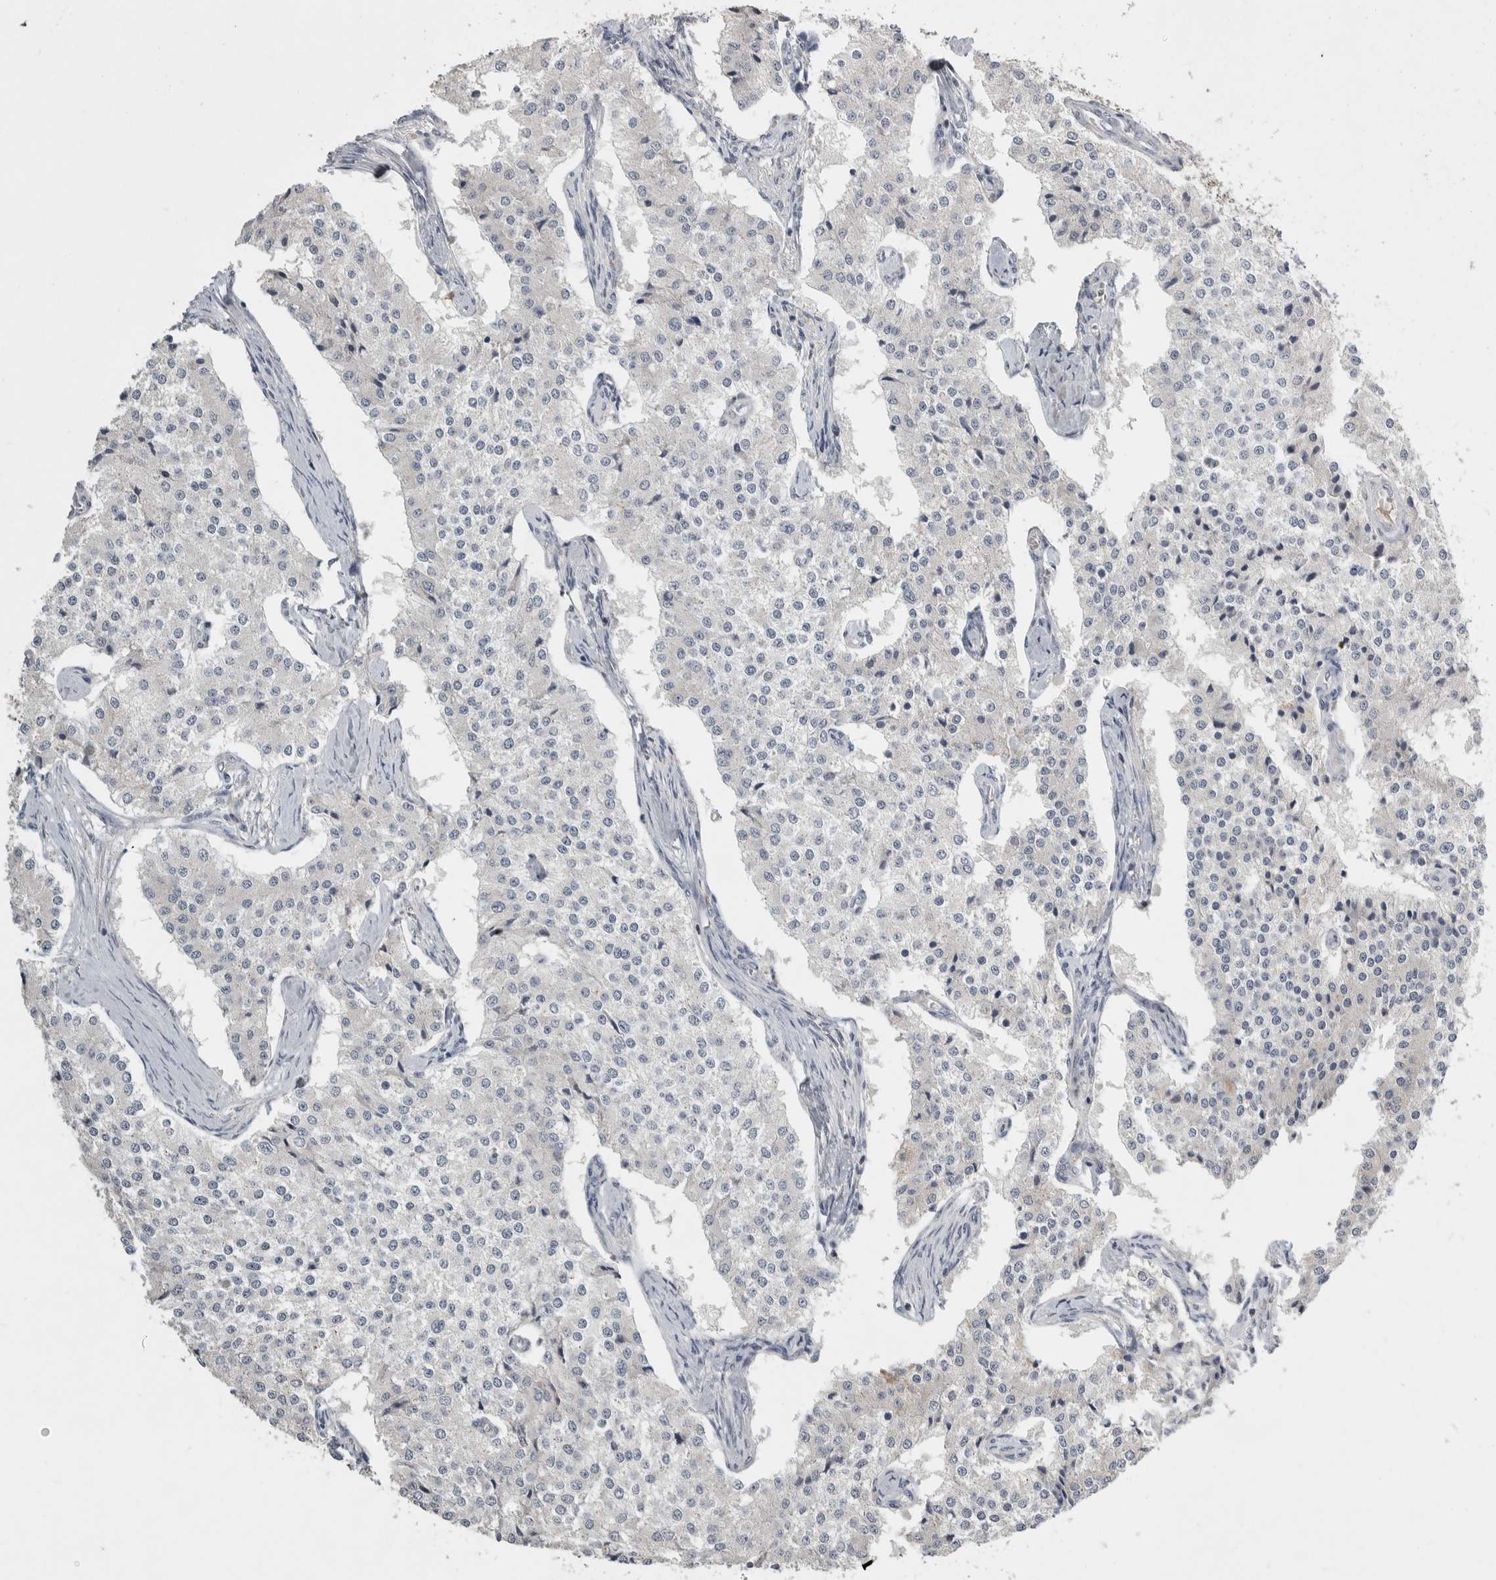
{"staining": {"intensity": "negative", "quantity": "none", "location": "none"}, "tissue": "carcinoid", "cell_type": "Tumor cells", "image_type": "cancer", "snomed": [{"axis": "morphology", "description": "Carcinoid, malignant, NOS"}, {"axis": "topography", "description": "Colon"}], "caption": "Protein analysis of carcinoid shows no significant positivity in tumor cells.", "gene": "EIF3H", "patient": {"sex": "female", "age": 52}}